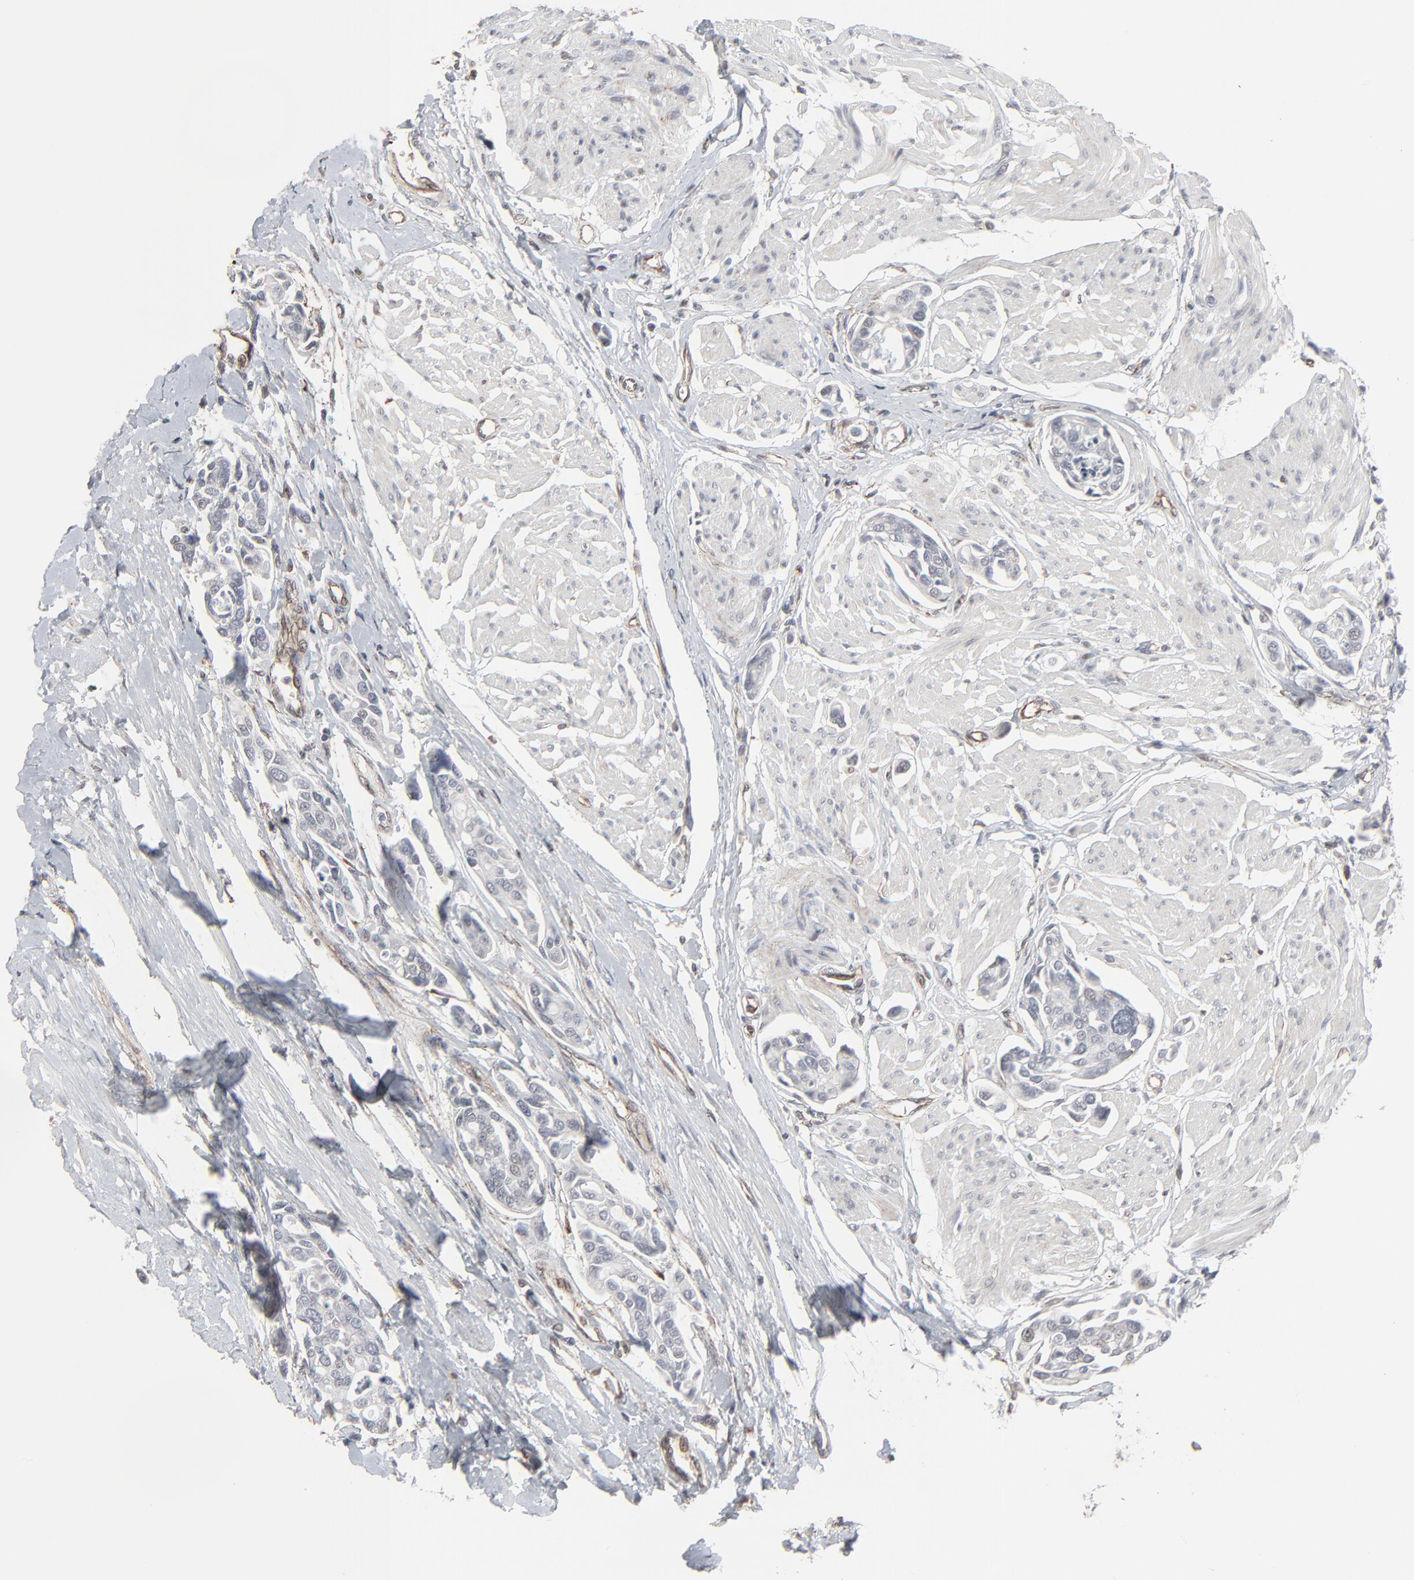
{"staining": {"intensity": "negative", "quantity": "none", "location": "none"}, "tissue": "urothelial cancer", "cell_type": "Tumor cells", "image_type": "cancer", "snomed": [{"axis": "morphology", "description": "Urothelial carcinoma, High grade"}, {"axis": "topography", "description": "Urinary bladder"}], "caption": "Immunohistochemical staining of human urothelial cancer exhibits no significant staining in tumor cells.", "gene": "CTNND1", "patient": {"sex": "male", "age": 78}}